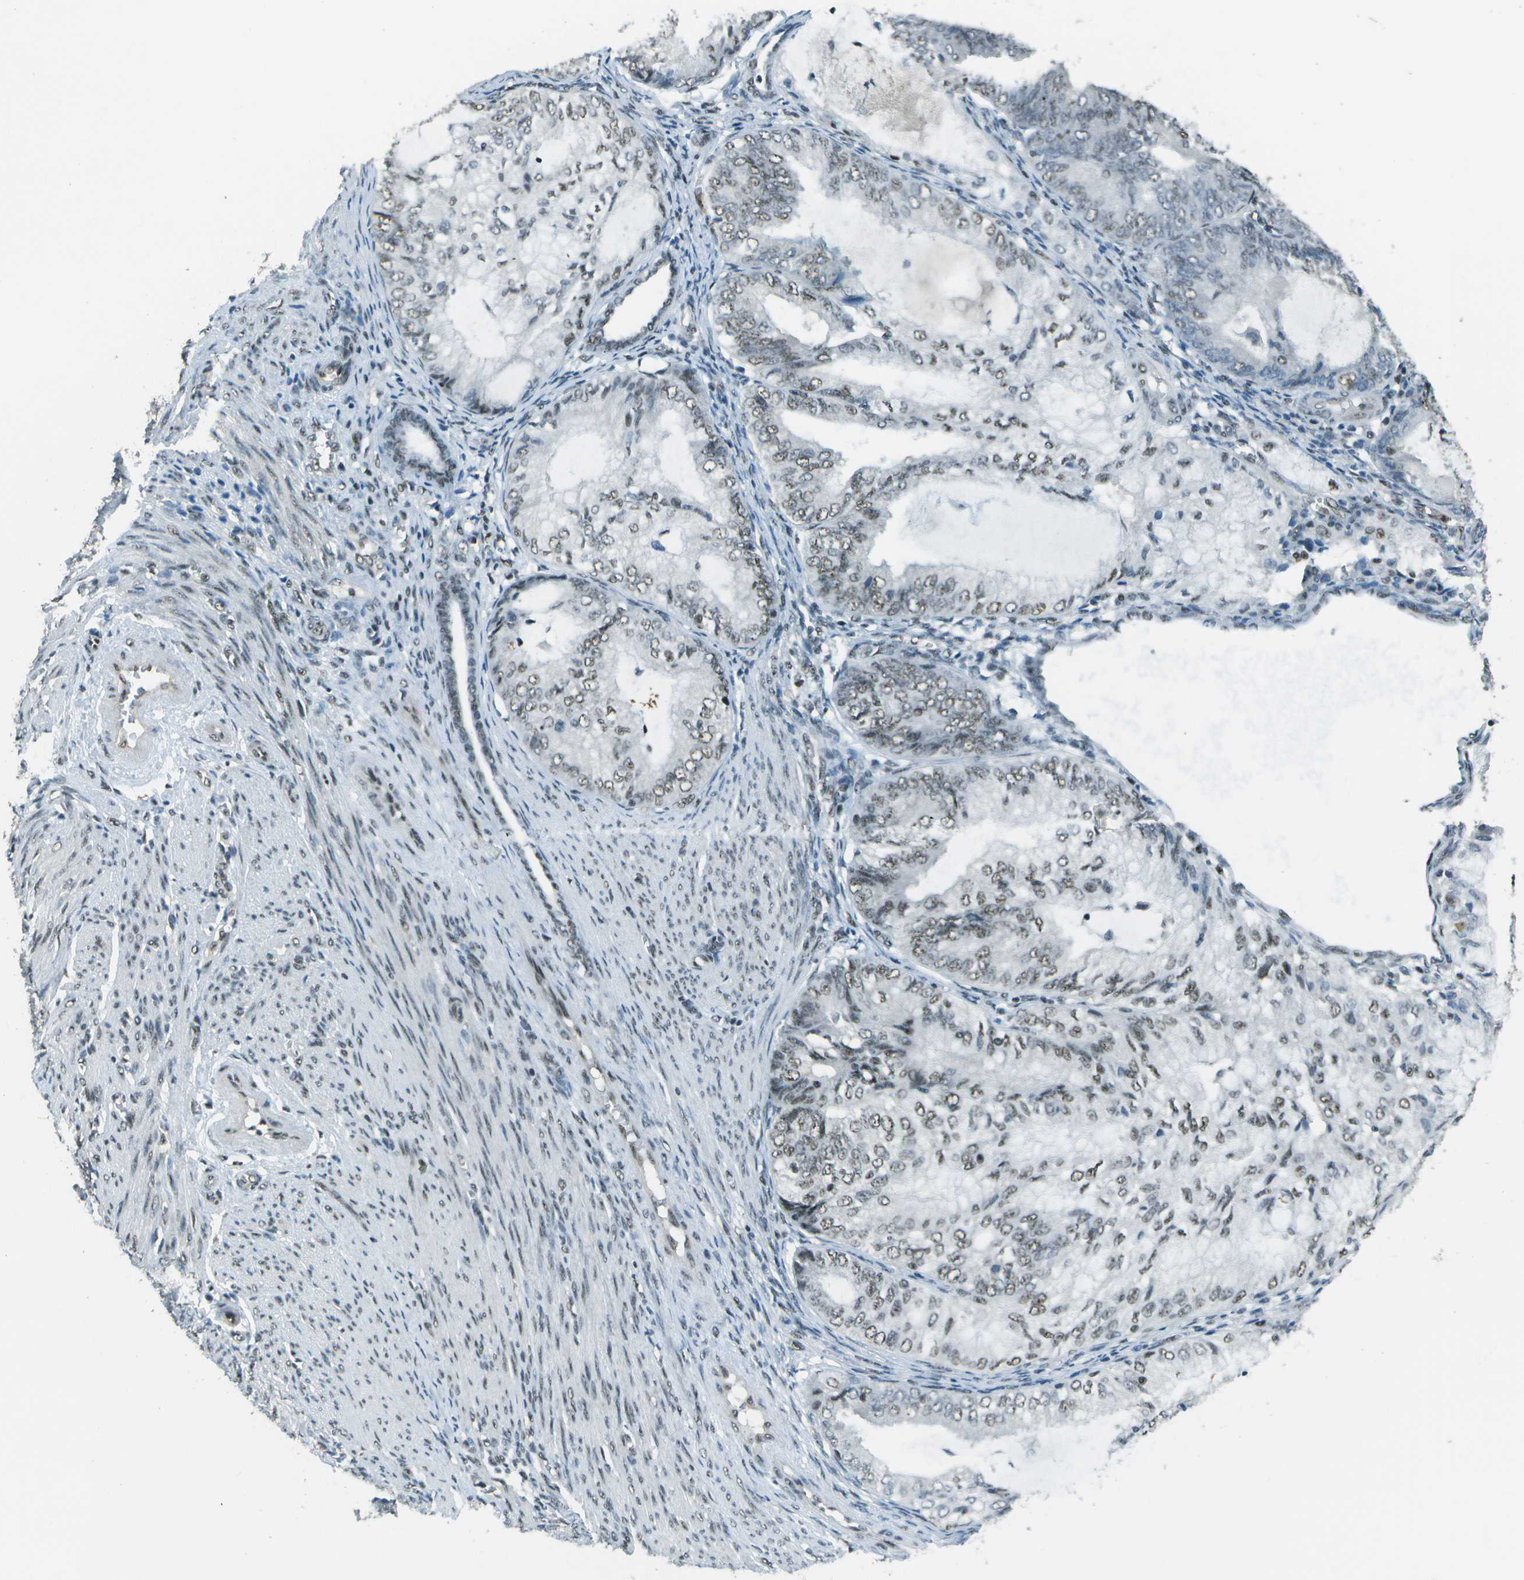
{"staining": {"intensity": "weak", "quantity": "25%-75%", "location": "nuclear"}, "tissue": "endometrial cancer", "cell_type": "Tumor cells", "image_type": "cancer", "snomed": [{"axis": "morphology", "description": "Adenocarcinoma, NOS"}, {"axis": "topography", "description": "Endometrium"}], "caption": "There is low levels of weak nuclear expression in tumor cells of endometrial adenocarcinoma, as demonstrated by immunohistochemical staining (brown color).", "gene": "DEPDC1", "patient": {"sex": "female", "age": 81}}